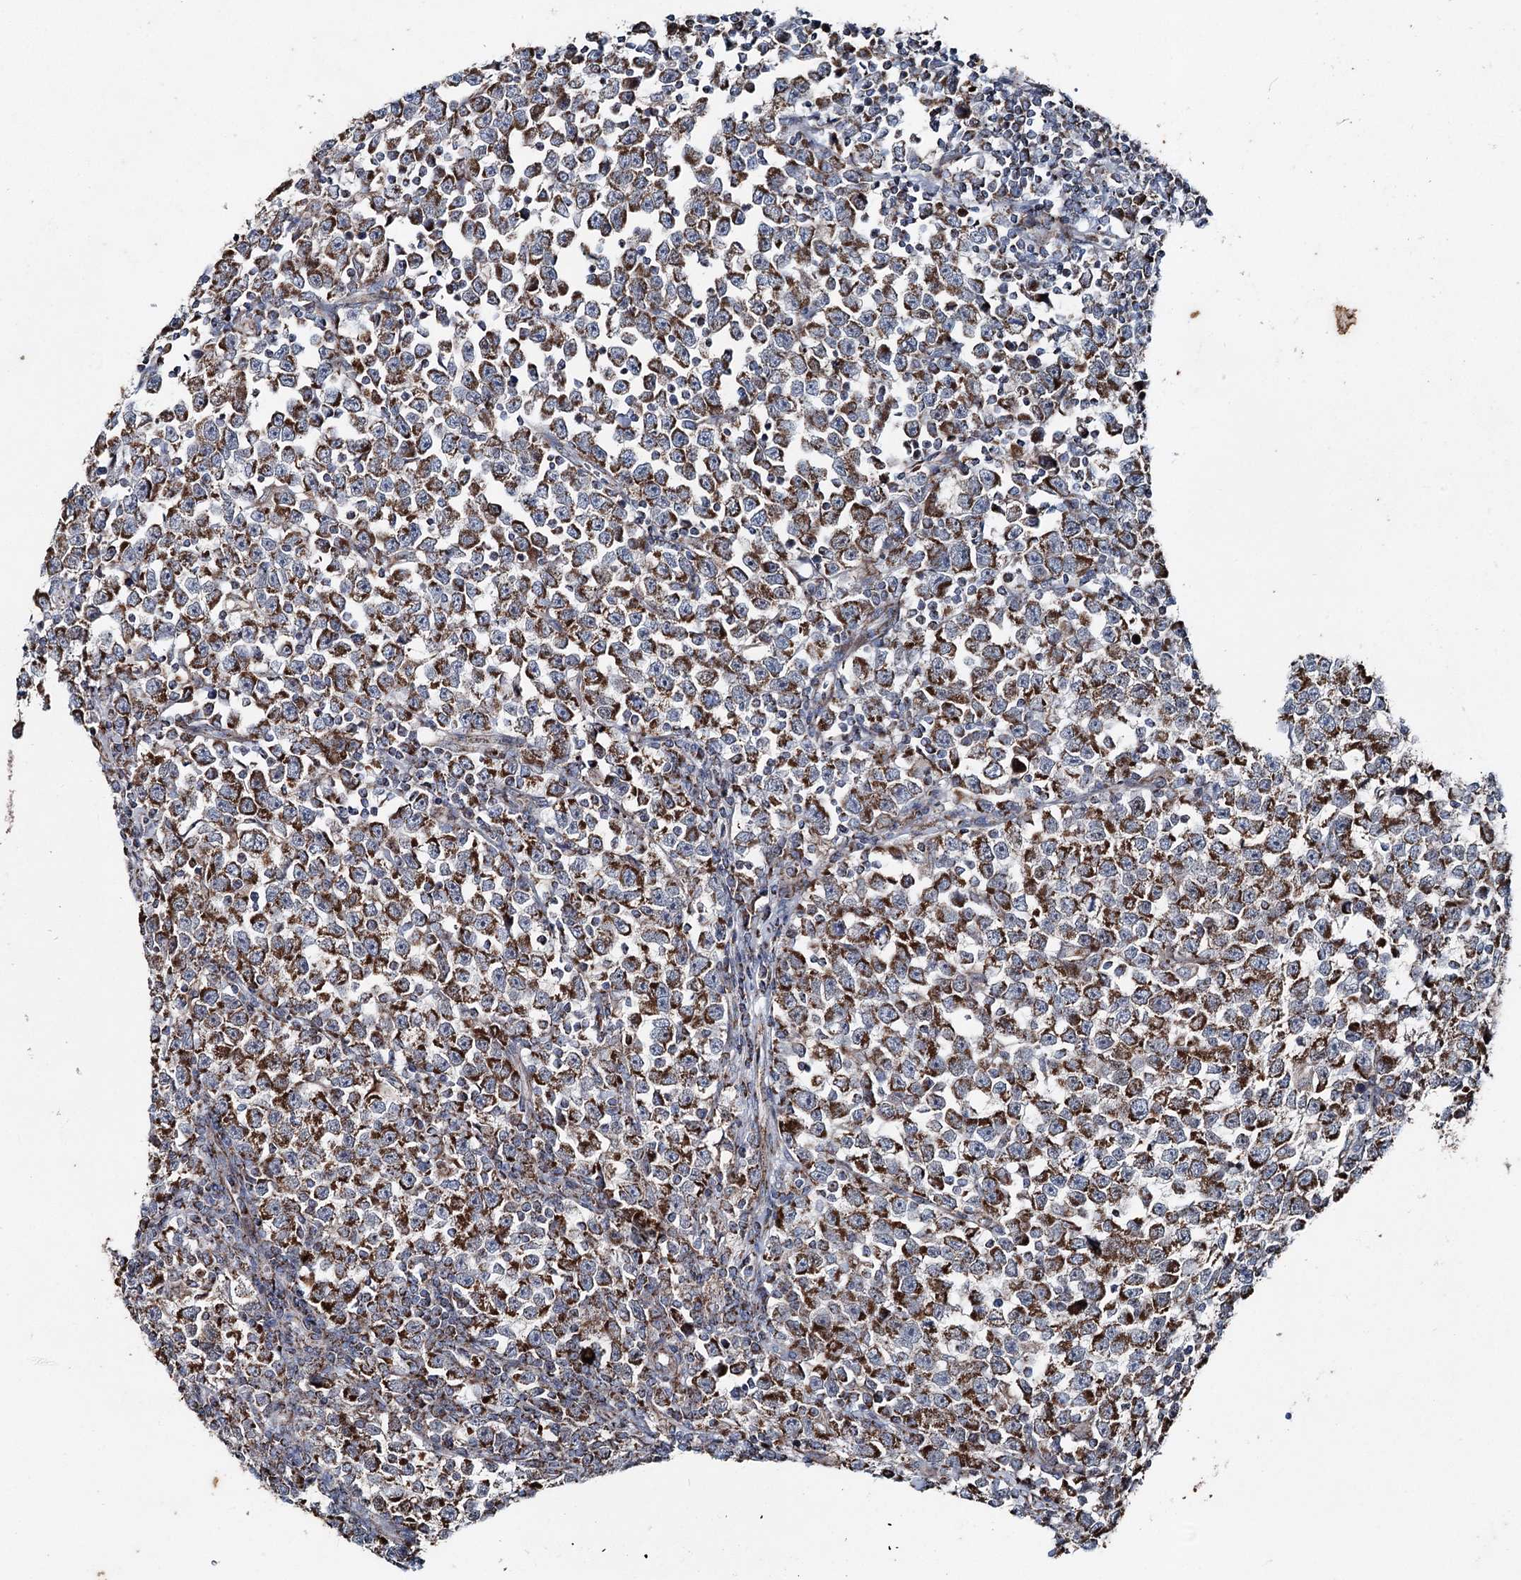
{"staining": {"intensity": "strong", "quantity": ">75%", "location": "cytoplasmic/membranous"}, "tissue": "testis cancer", "cell_type": "Tumor cells", "image_type": "cancer", "snomed": [{"axis": "morphology", "description": "Normal tissue, NOS"}, {"axis": "morphology", "description": "Seminoma, NOS"}, {"axis": "topography", "description": "Testis"}], "caption": "IHC photomicrograph of seminoma (testis) stained for a protein (brown), which shows high levels of strong cytoplasmic/membranous staining in approximately >75% of tumor cells.", "gene": "UCN3", "patient": {"sex": "male", "age": 43}}